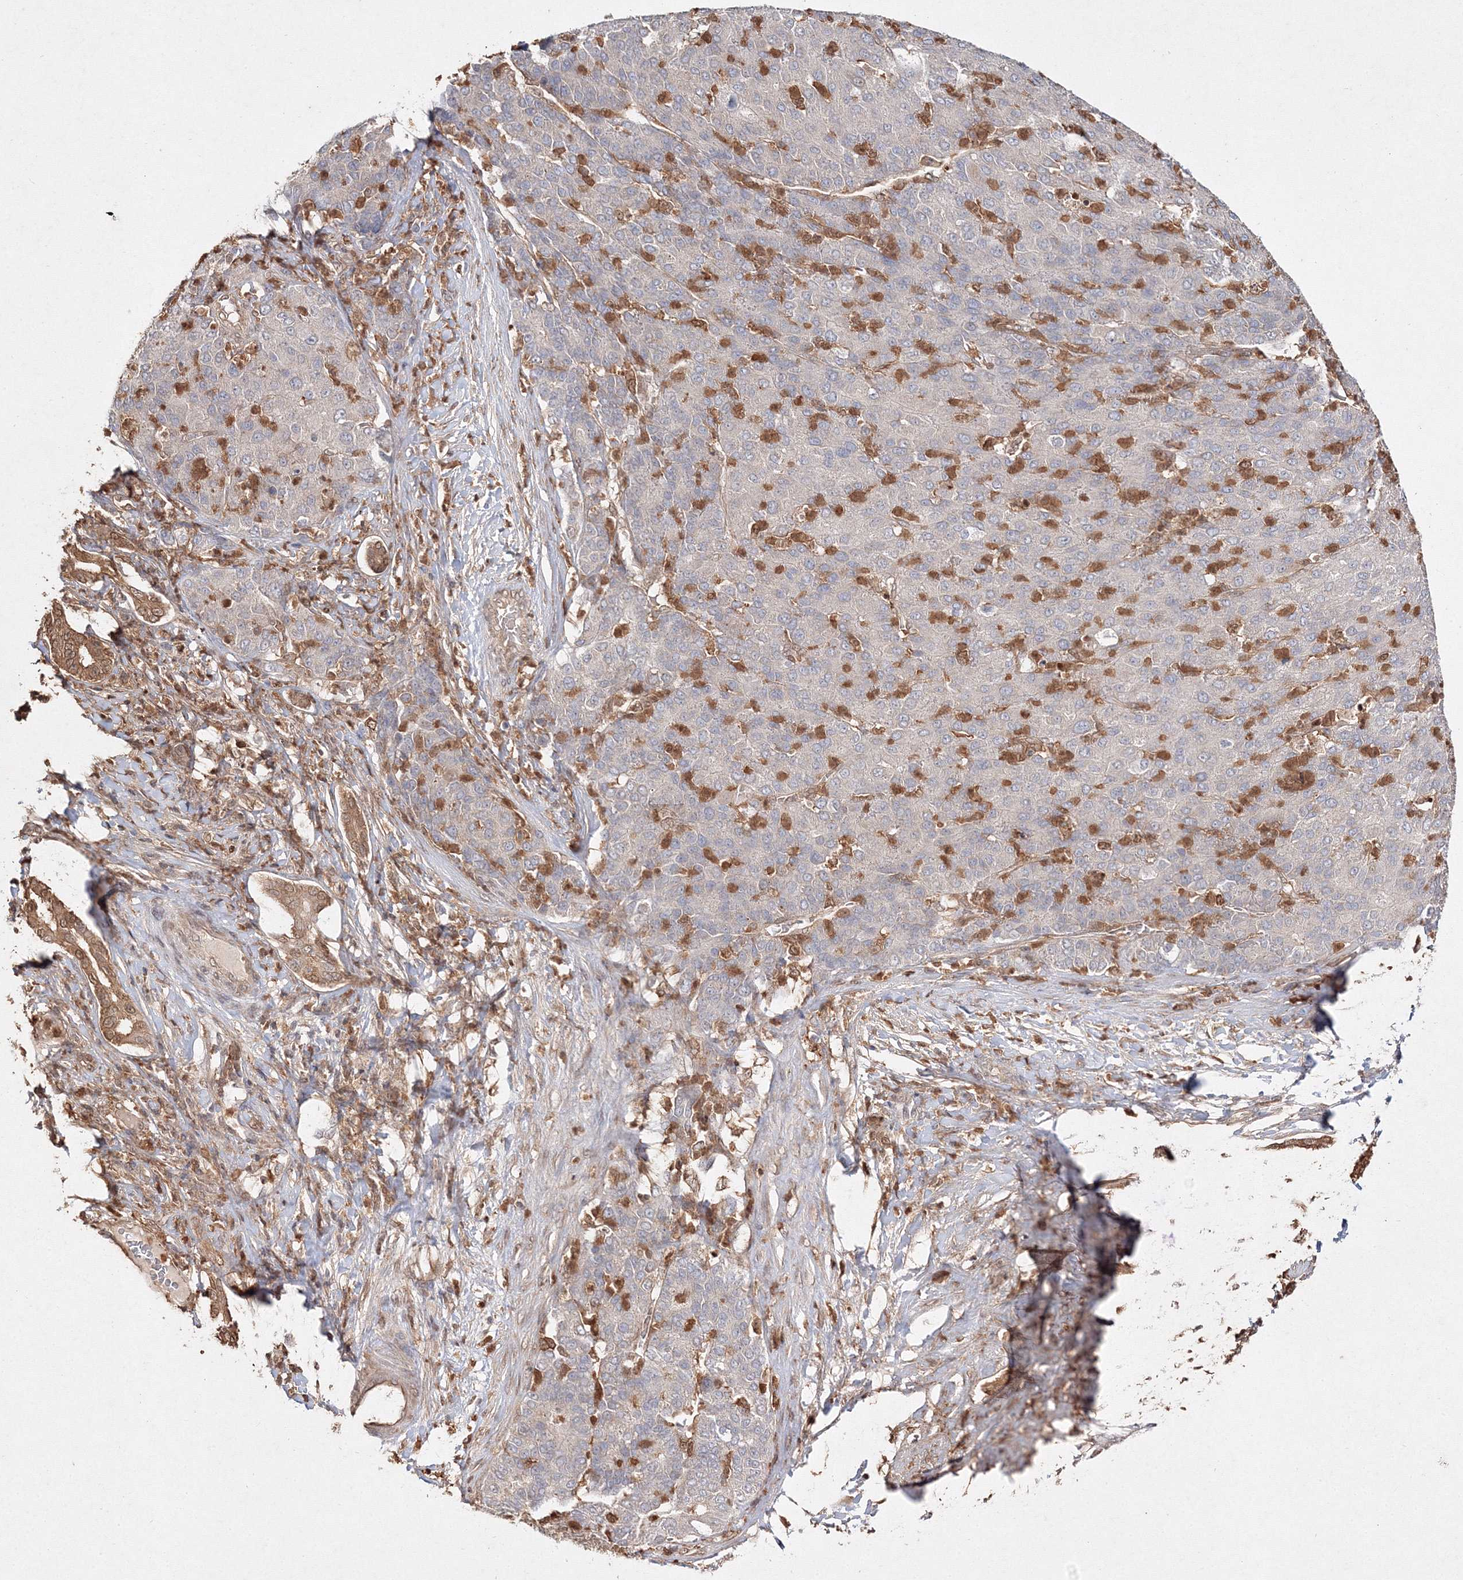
{"staining": {"intensity": "negative", "quantity": "none", "location": "none"}, "tissue": "liver cancer", "cell_type": "Tumor cells", "image_type": "cancer", "snomed": [{"axis": "morphology", "description": "Carcinoma, Hepatocellular, NOS"}, {"axis": "topography", "description": "Liver"}], "caption": "Immunohistochemical staining of liver hepatocellular carcinoma displays no significant positivity in tumor cells.", "gene": "S100A11", "patient": {"sex": "male", "age": 65}}